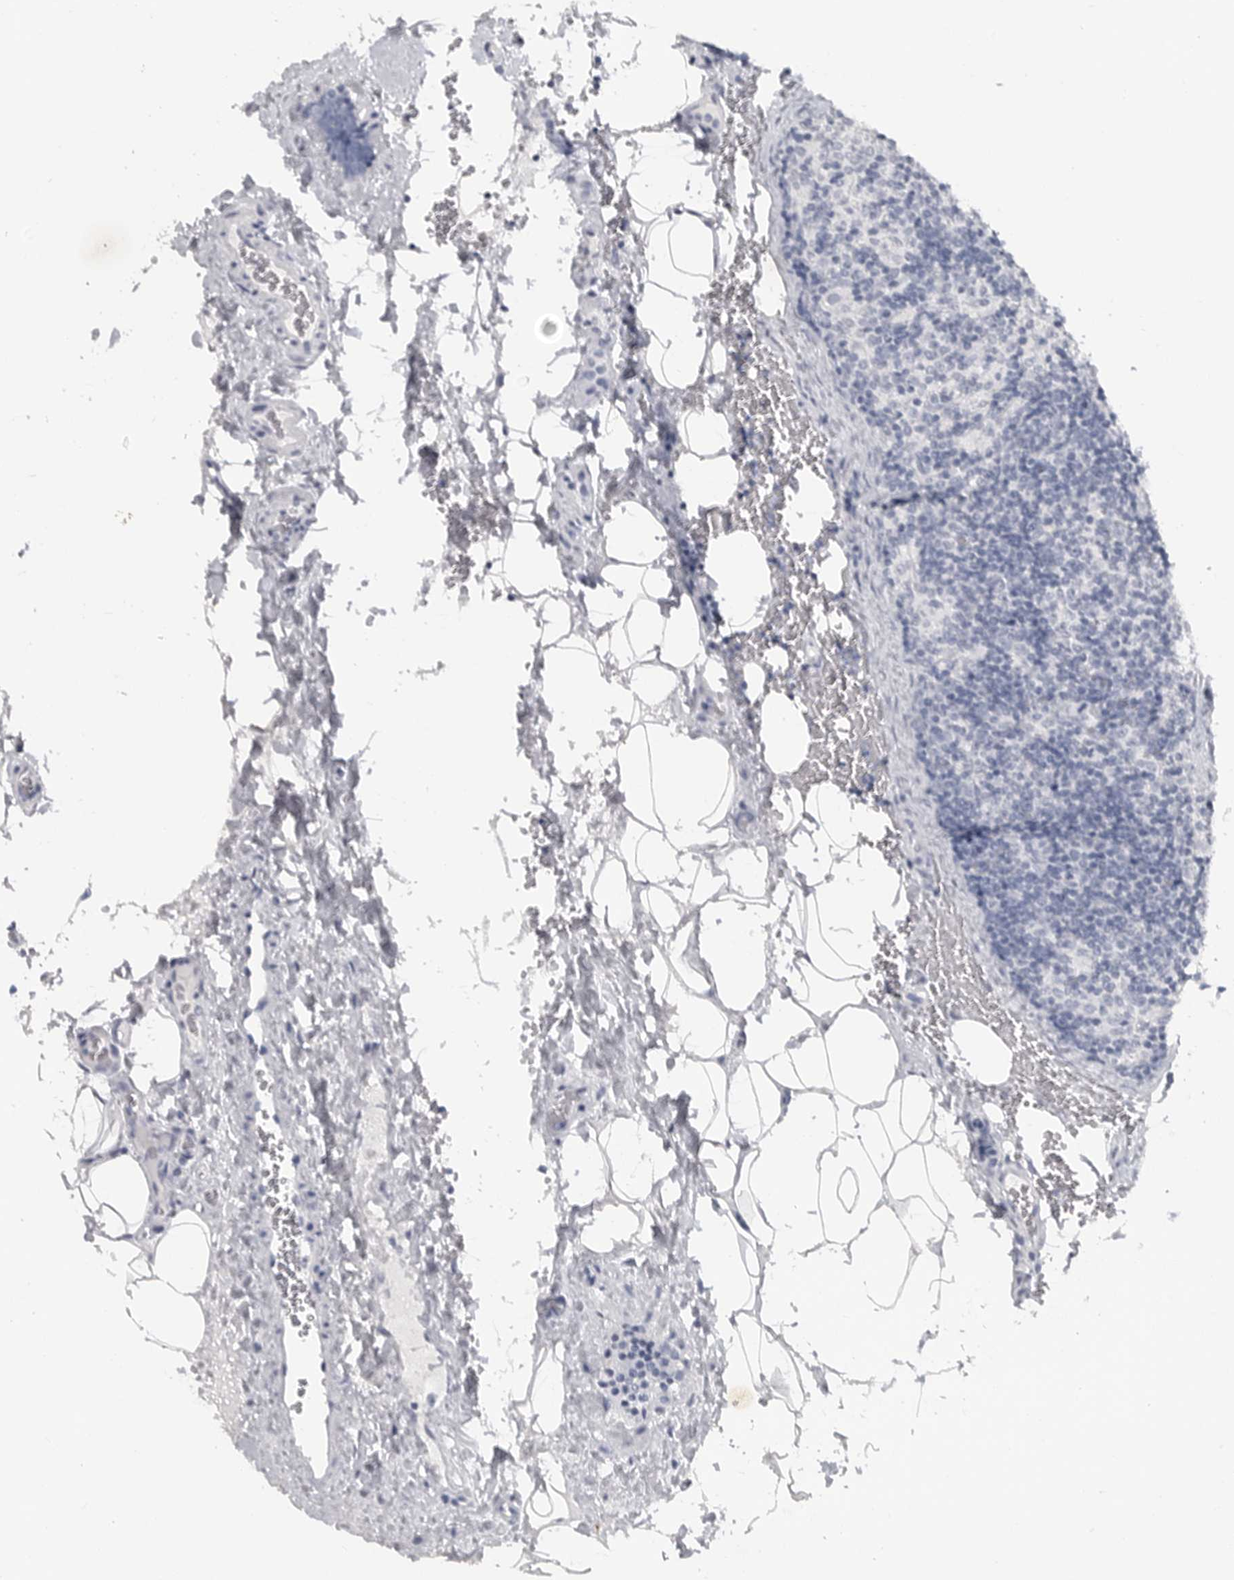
{"staining": {"intensity": "negative", "quantity": "none", "location": "none"}, "tissue": "lymph node", "cell_type": "Germinal center cells", "image_type": "normal", "snomed": [{"axis": "morphology", "description": "Normal tissue, NOS"}, {"axis": "topography", "description": "Lymph node"}], "caption": "This is an IHC photomicrograph of unremarkable lymph node. There is no expression in germinal center cells.", "gene": "LY6D", "patient": {"sex": "female", "age": 22}}